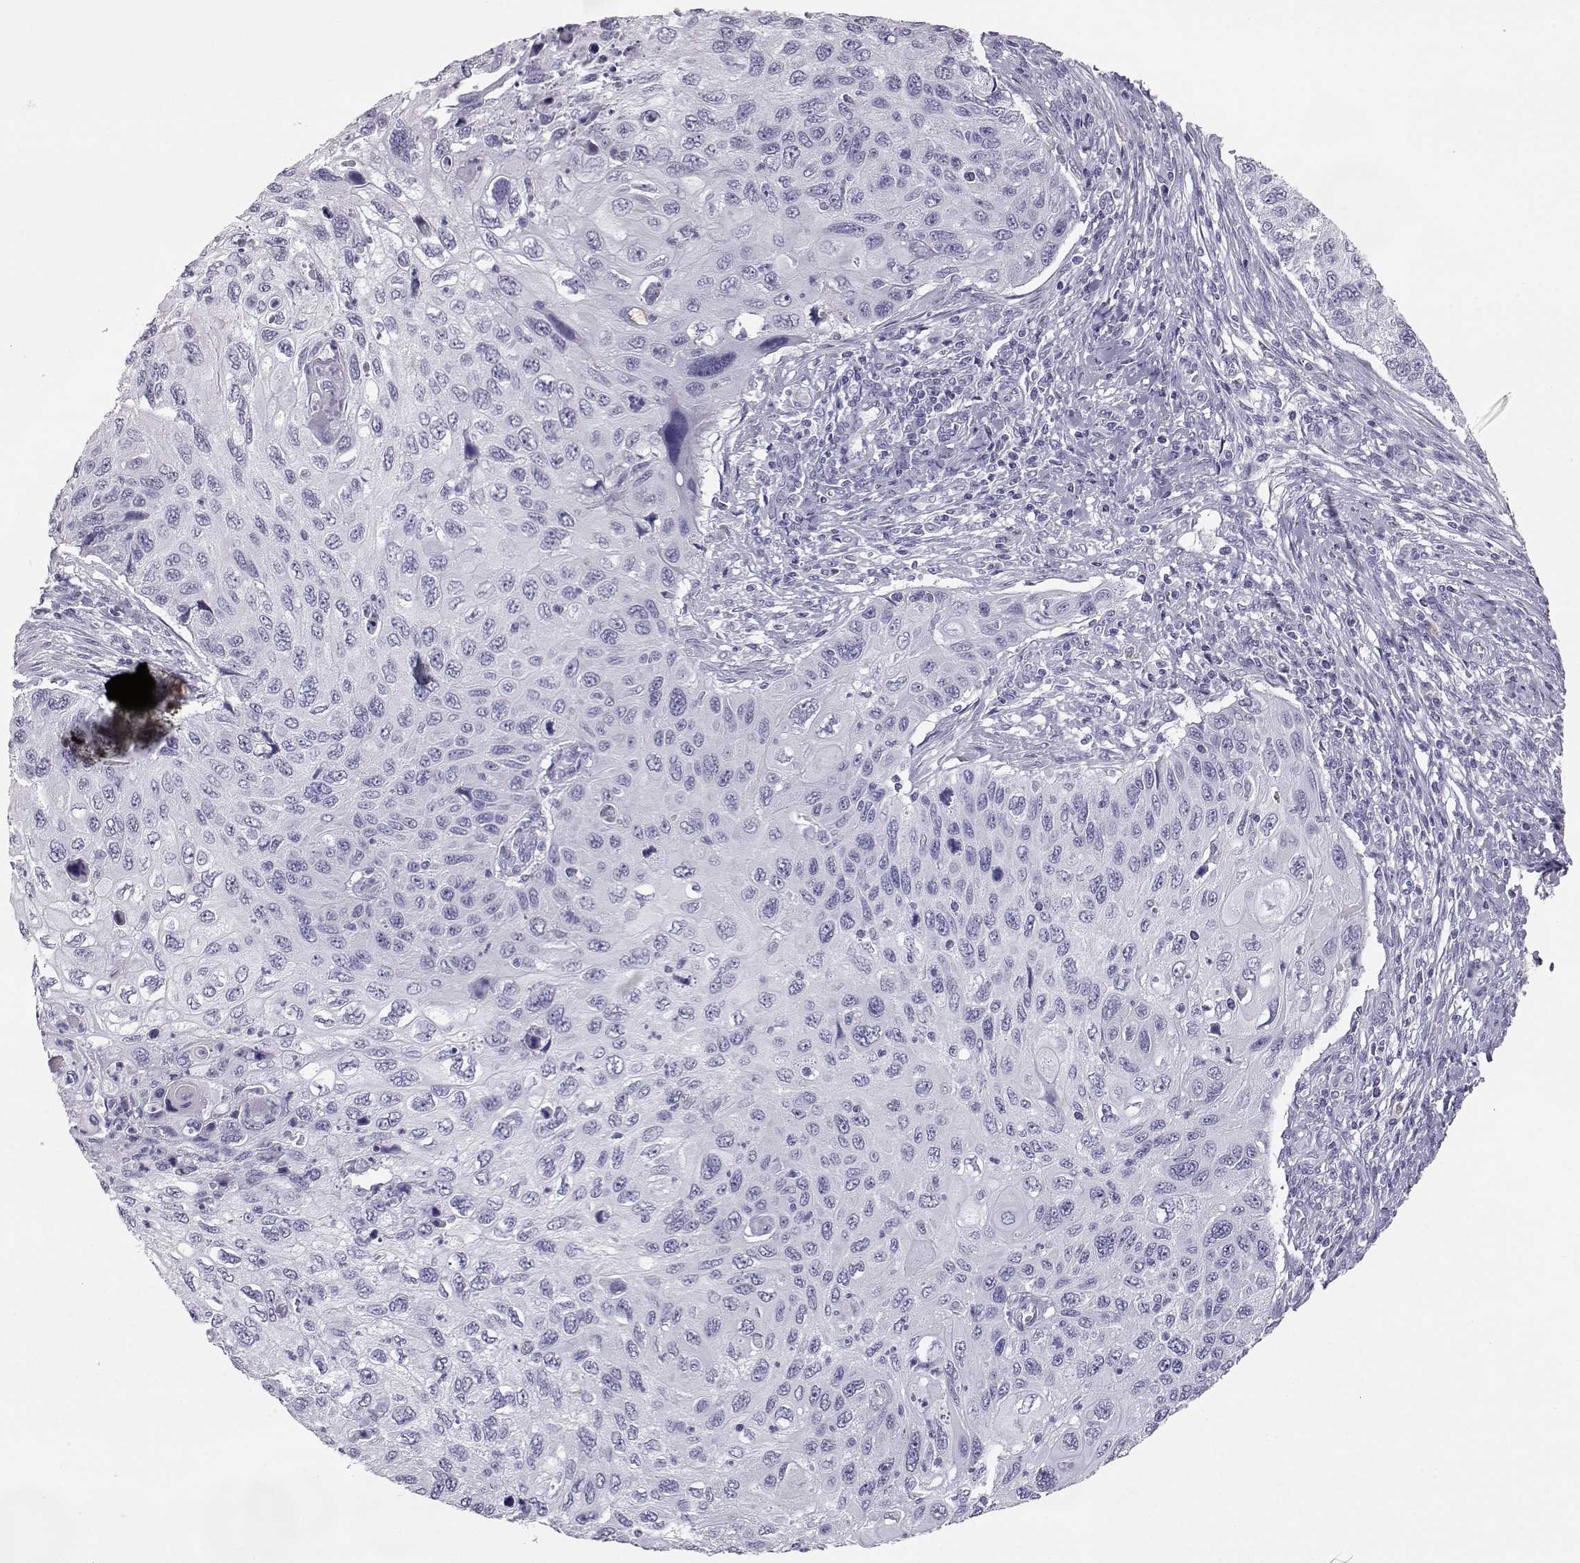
{"staining": {"intensity": "negative", "quantity": "none", "location": "none"}, "tissue": "cervical cancer", "cell_type": "Tumor cells", "image_type": "cancer", "snomed": [{"axis": "morphology", "description": "Squamous cell carcinoma, NOS"}, {"axis": "topography", "description": "Cervix"}], "caption": "This is an IHC image of cervical cancer (squamous cell carcinoma). There is no expression in tumor cells.", "gene": "ITLN2", "patient": {"sex": "female", "age": 70}}